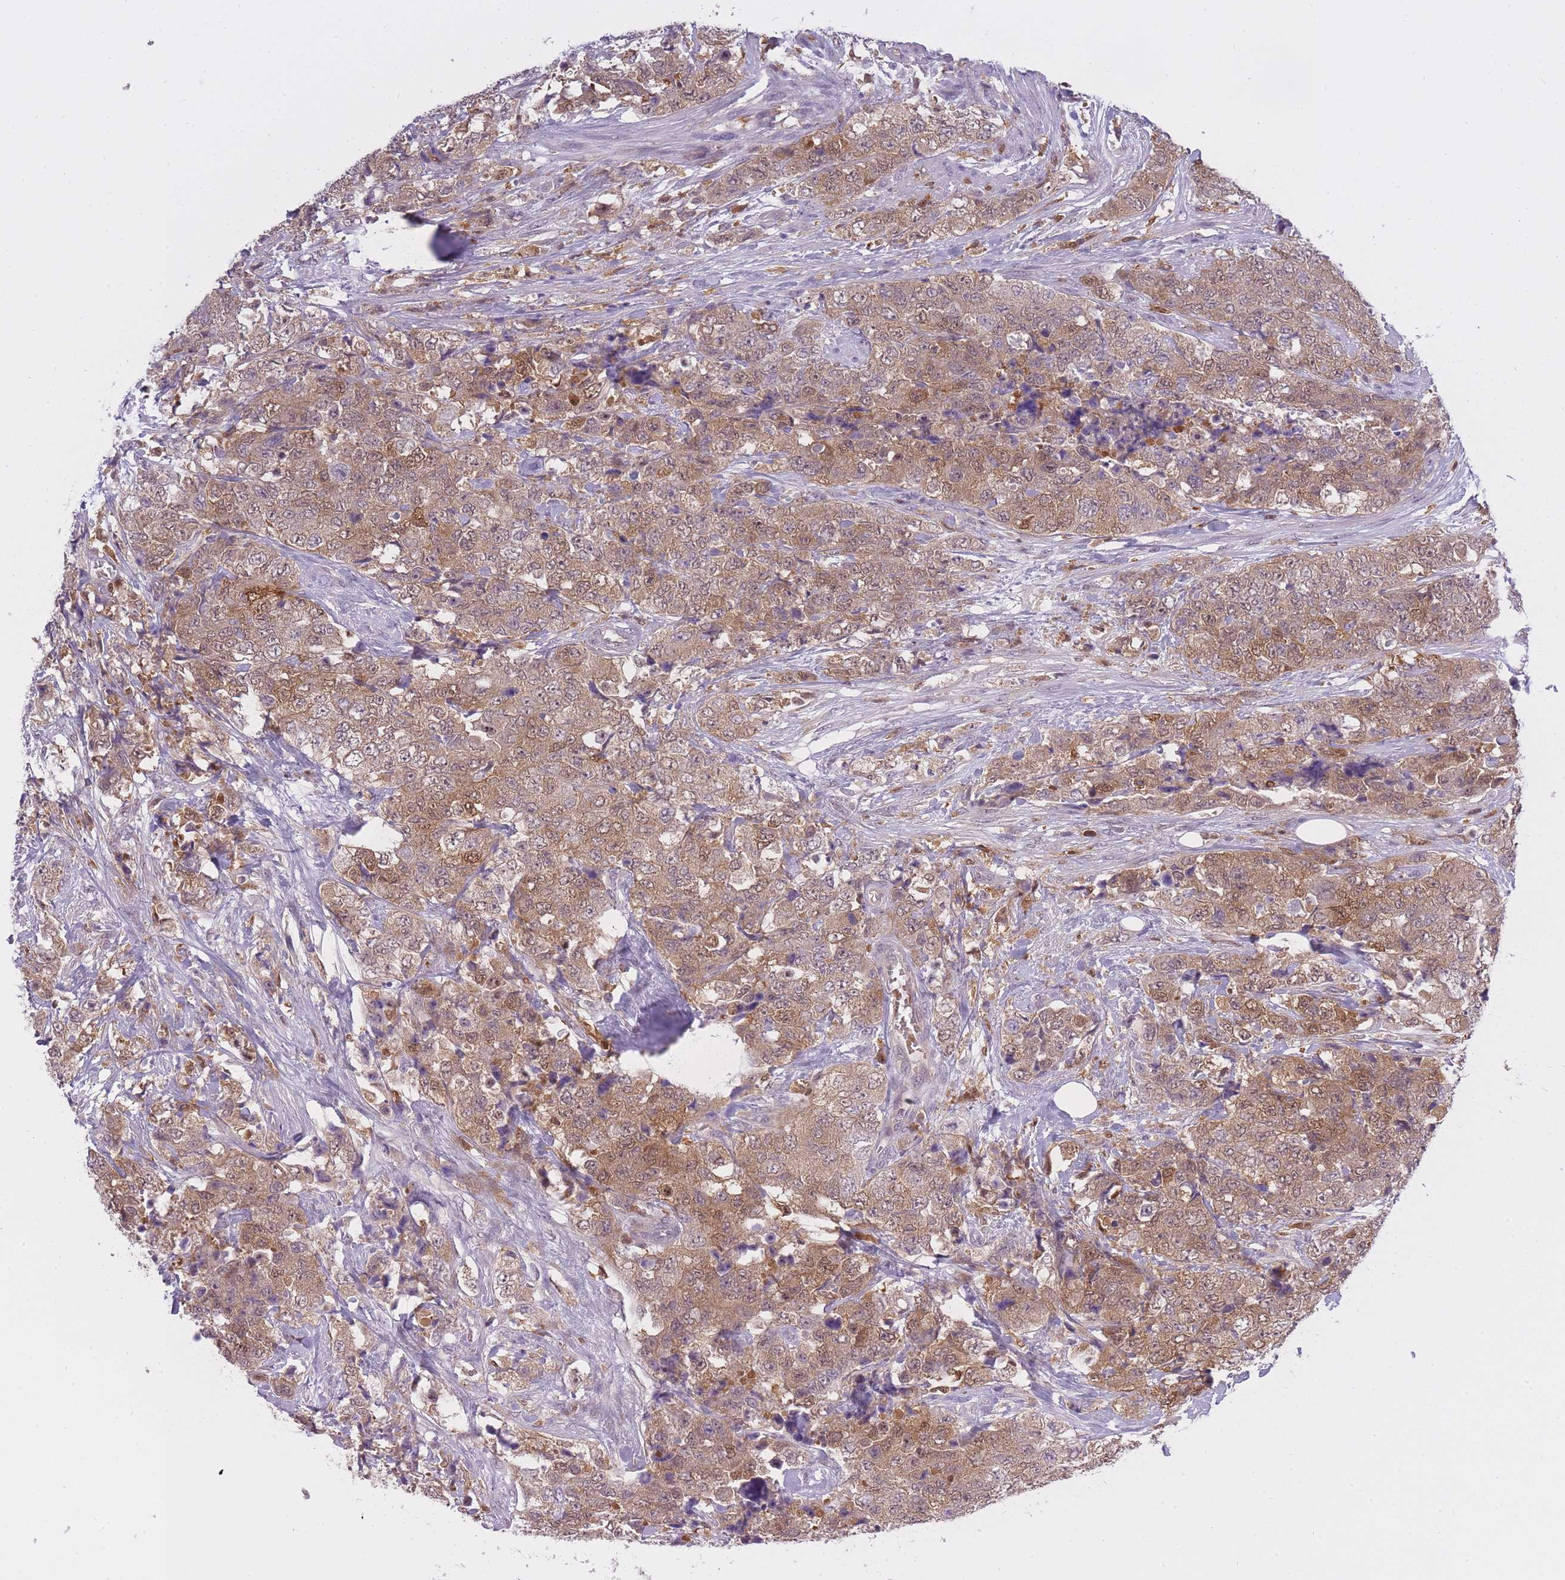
{"staining": {"intensity": "moderate", "quantity": ">75%", "location": "cytoplasmic/membranous,nuclear"}, "tissue": "urothelial cancer", "cell_type": "Tumor cells", "image_type": "cancer", "snomed": [{"axis": "morphology", "description": "Urothelial carcinoma, High grade"}, {"axis": "topography", "description": "Urinary bladder"}], "caption": "Urothelial carcinoma (high-grade) tissue exhibits moderate cytoplasmic/membranous and nuclear positivity in approximately >75% of tumor cells", "gene": "CXorf38", "patient": {"sex": "female", "age": 78}}